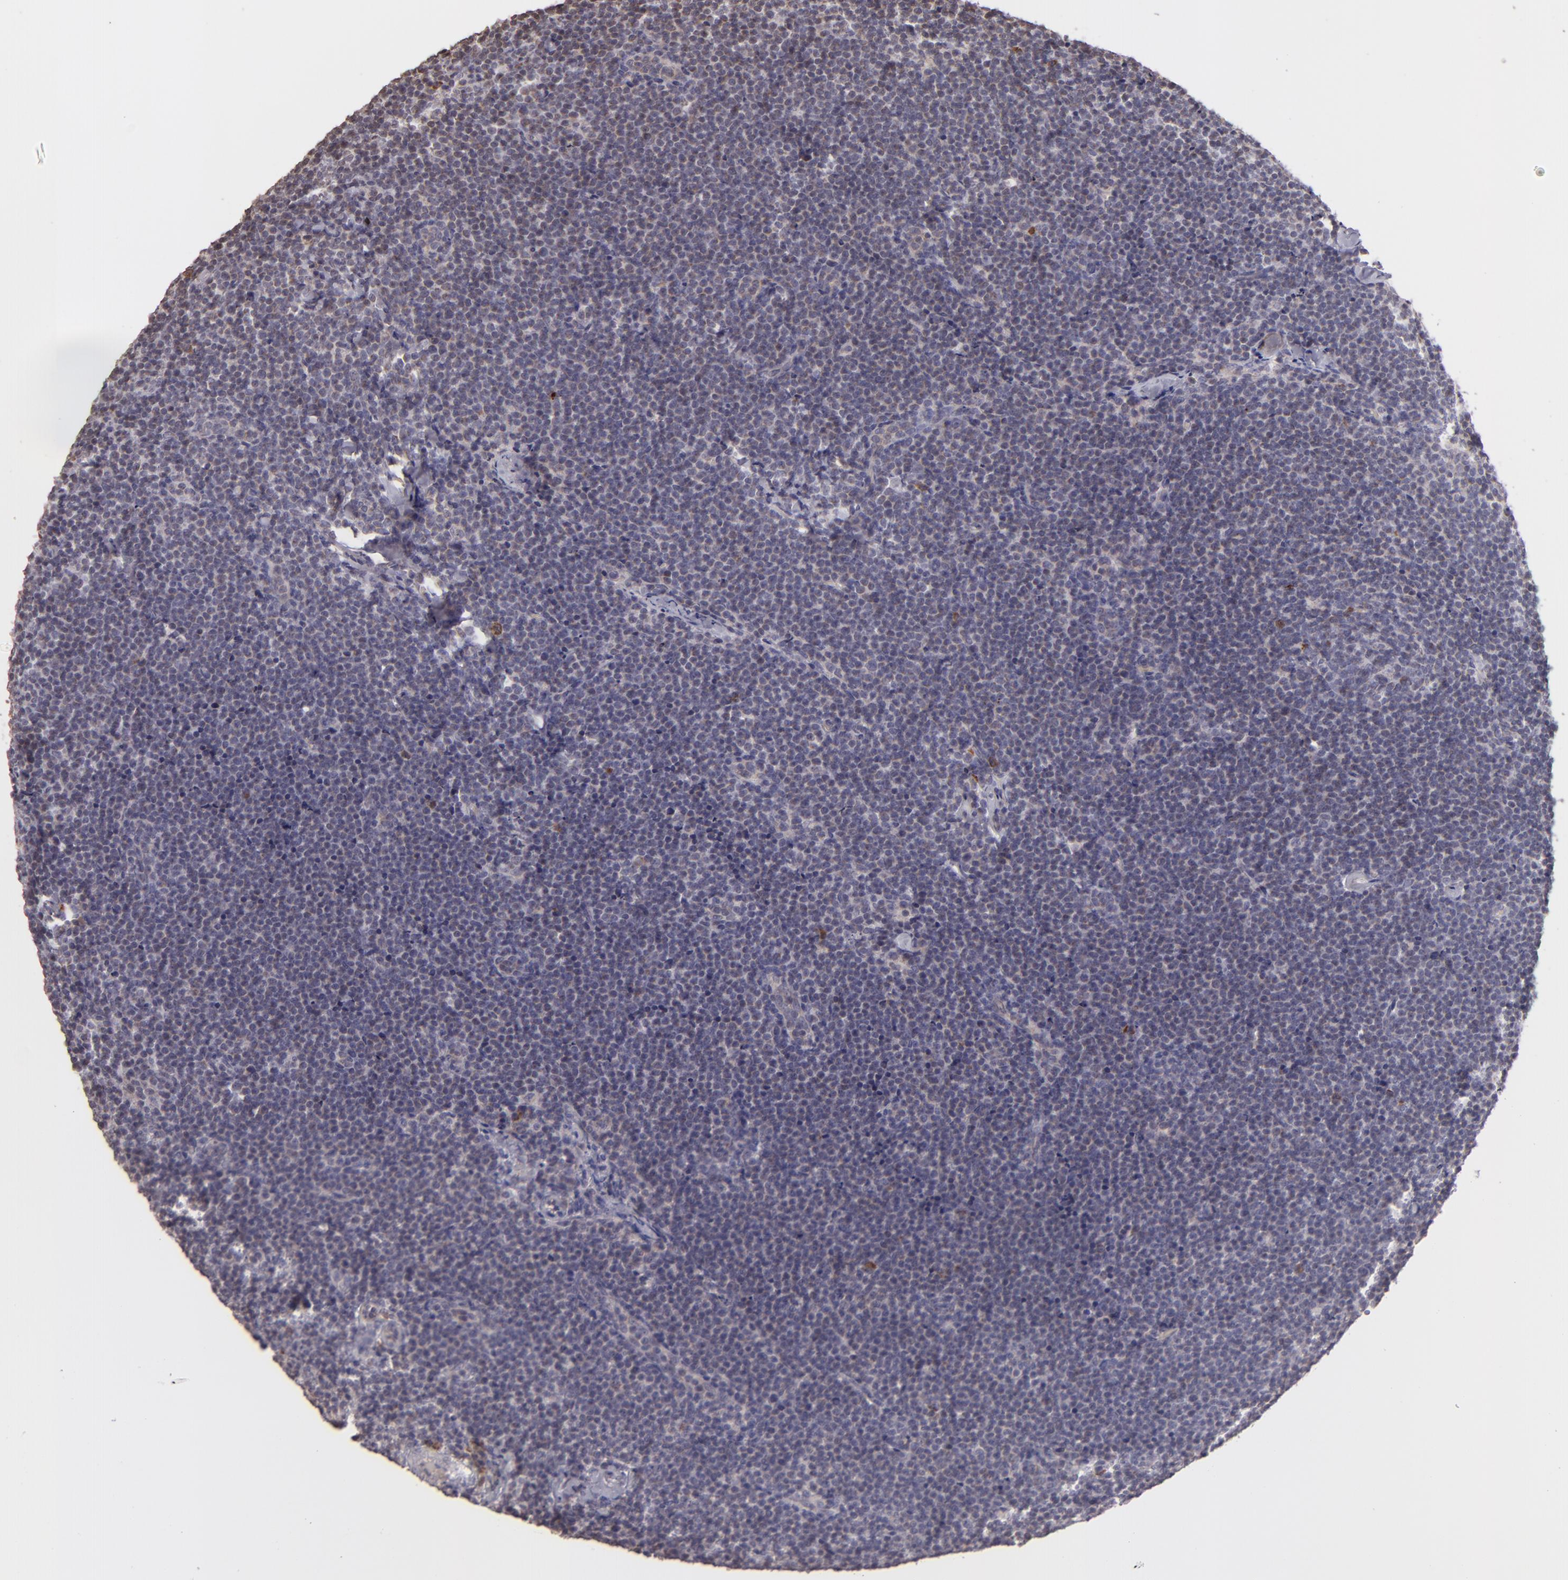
{"staining": {"intensity": "weak", "quantity": "25%-75%", "location": "cytoplasmic/membranous"}, "tissue": "lymphoma", "cell_type": "Tumor cells", "image_type": "cancer", "snomed": [{"axis": "morphology", "description": "Malignant lymphoma, non-Hodgkin's type, High grade"}, {"axis": "topography", "description": "Lymph node"}], "caption": "Immunohistochemistry (IHC) staining of malignant lymphoma, non-Hodgkin's type (high-grade), which displays low levels of weak cytoplasmic/membranous positivity in about 25%-75% of tumor cells indicating weak cytoplasmic/membranous protein expression. The staining was performed using DAB (3,3'-diaminobenzidine) (brown) for protein detection and nuclei were counterstained in hematoxylin (blue).", "gene": "ABL1", "patient": {"sex": "female", "age": 58}}